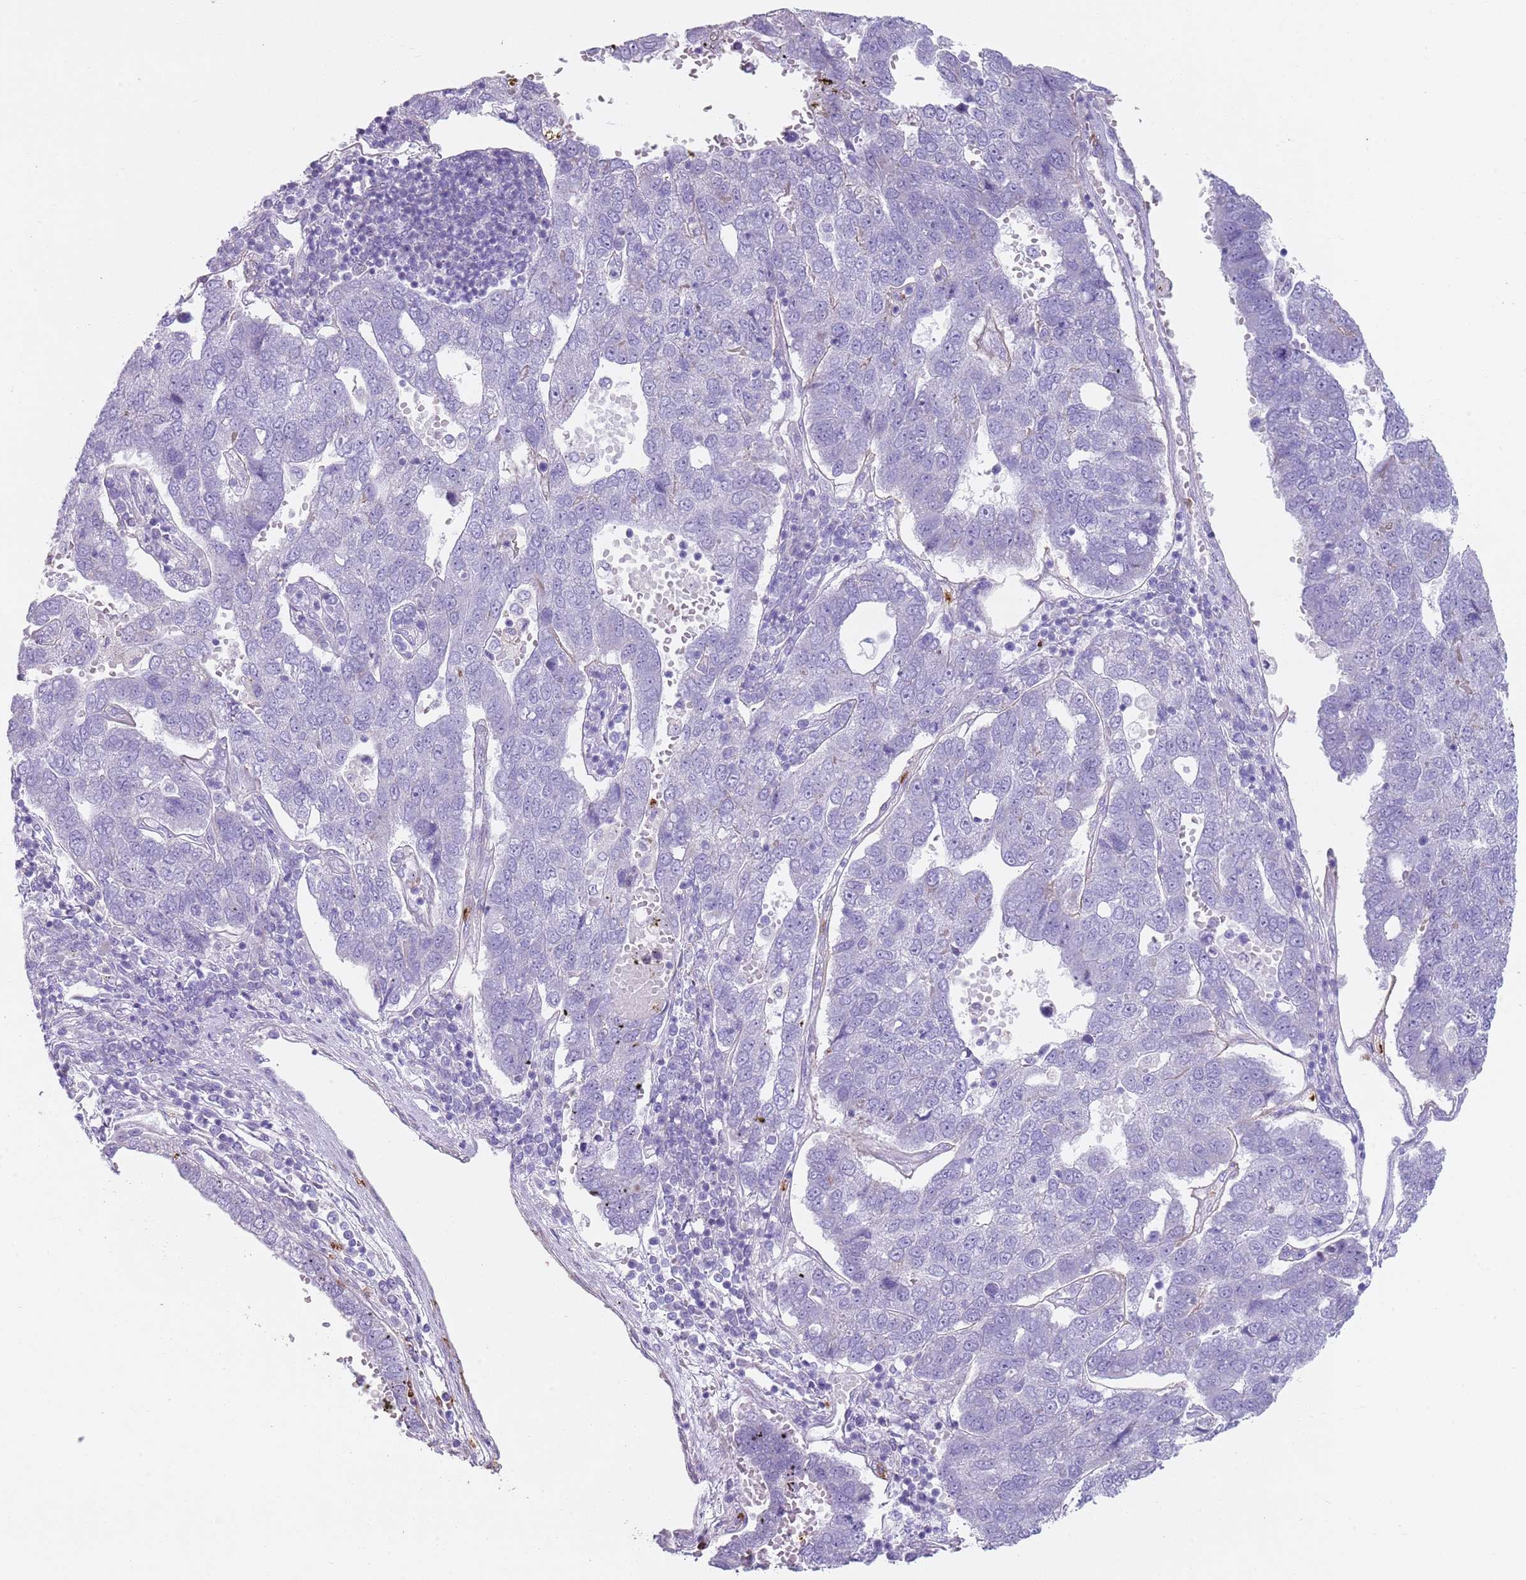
{"staining": {"intensity": "negative", "quantity": "none", "location": "none"}, "tissue": "pancreatic cancer", "cell_type": "Tumor cells", "image_type": "cancer", "snomed": [{"axis": "morphology", "description": "Adenocarcinoma, NOS"}, {"axis": "topography", "description": "Pancreas"}], "caption": "Pancreatic cancer (adenocarcinoma) was stained to show a protein in brown. There is no significant positivity in tumor cells.", "gene": "CD177", "patient": {"sex": "female", "age": 61}}